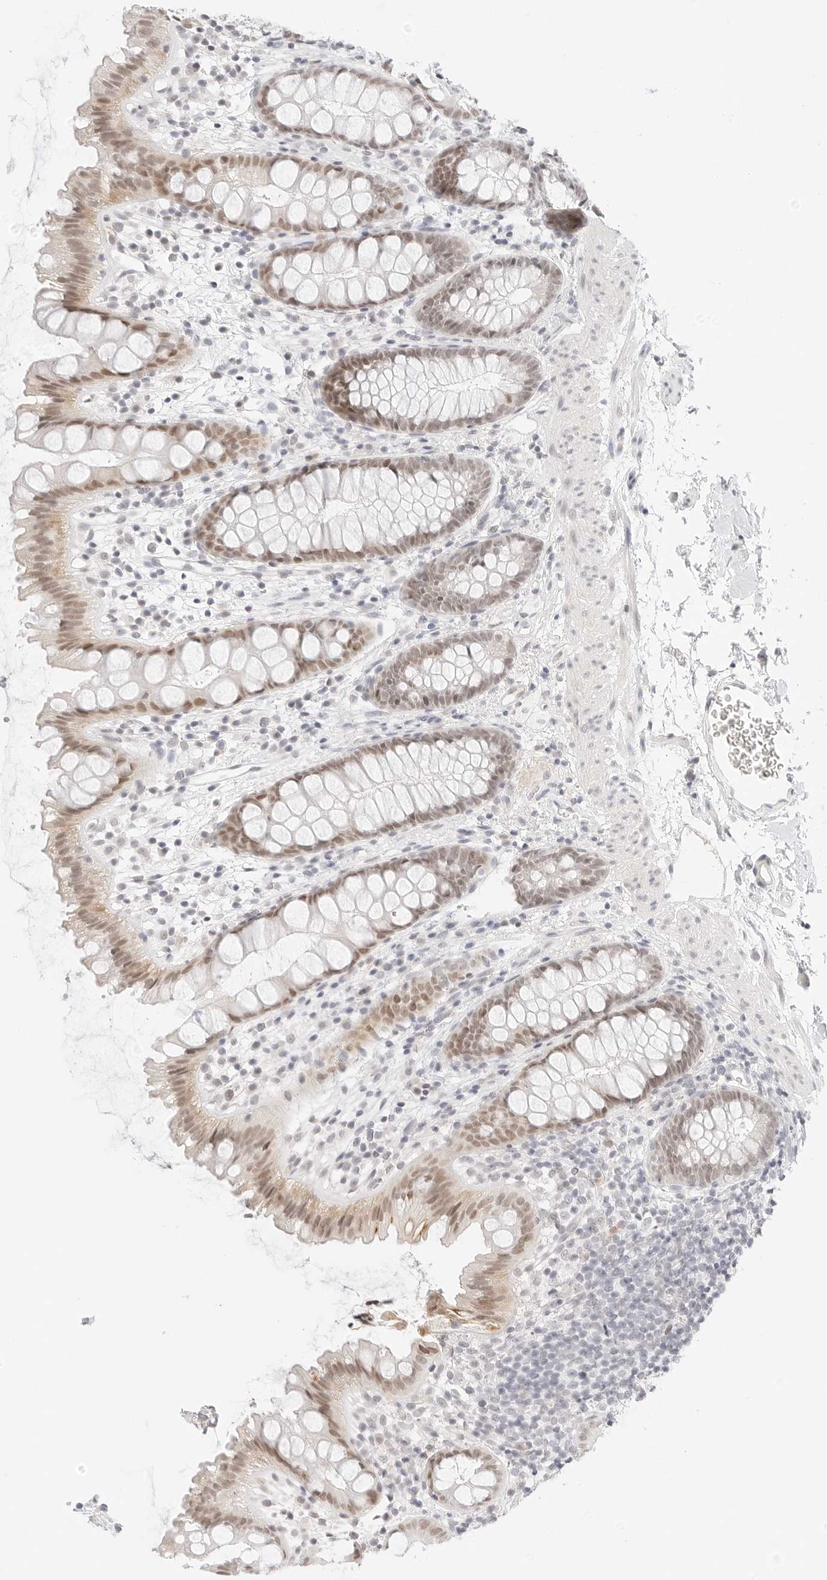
{"staining": {"intensity": "weak", "quantity": ">75%", "location": "nuclear"}, "tissue": "rectum", "cell_type": "Glandular cells", "image_type": "normal", "snomed": [{"axis": "morphology", "description": "Normal tissue, NOS"}, {"axis": "topography", "description": "Rectum"}], "caption": "Protein staining exhibits weak nuclear positivity in approximately >75% of glandular cells in unremarkable rectum.", "gene": "XKR4", "patient": {"sex": "female", "age": 65}}